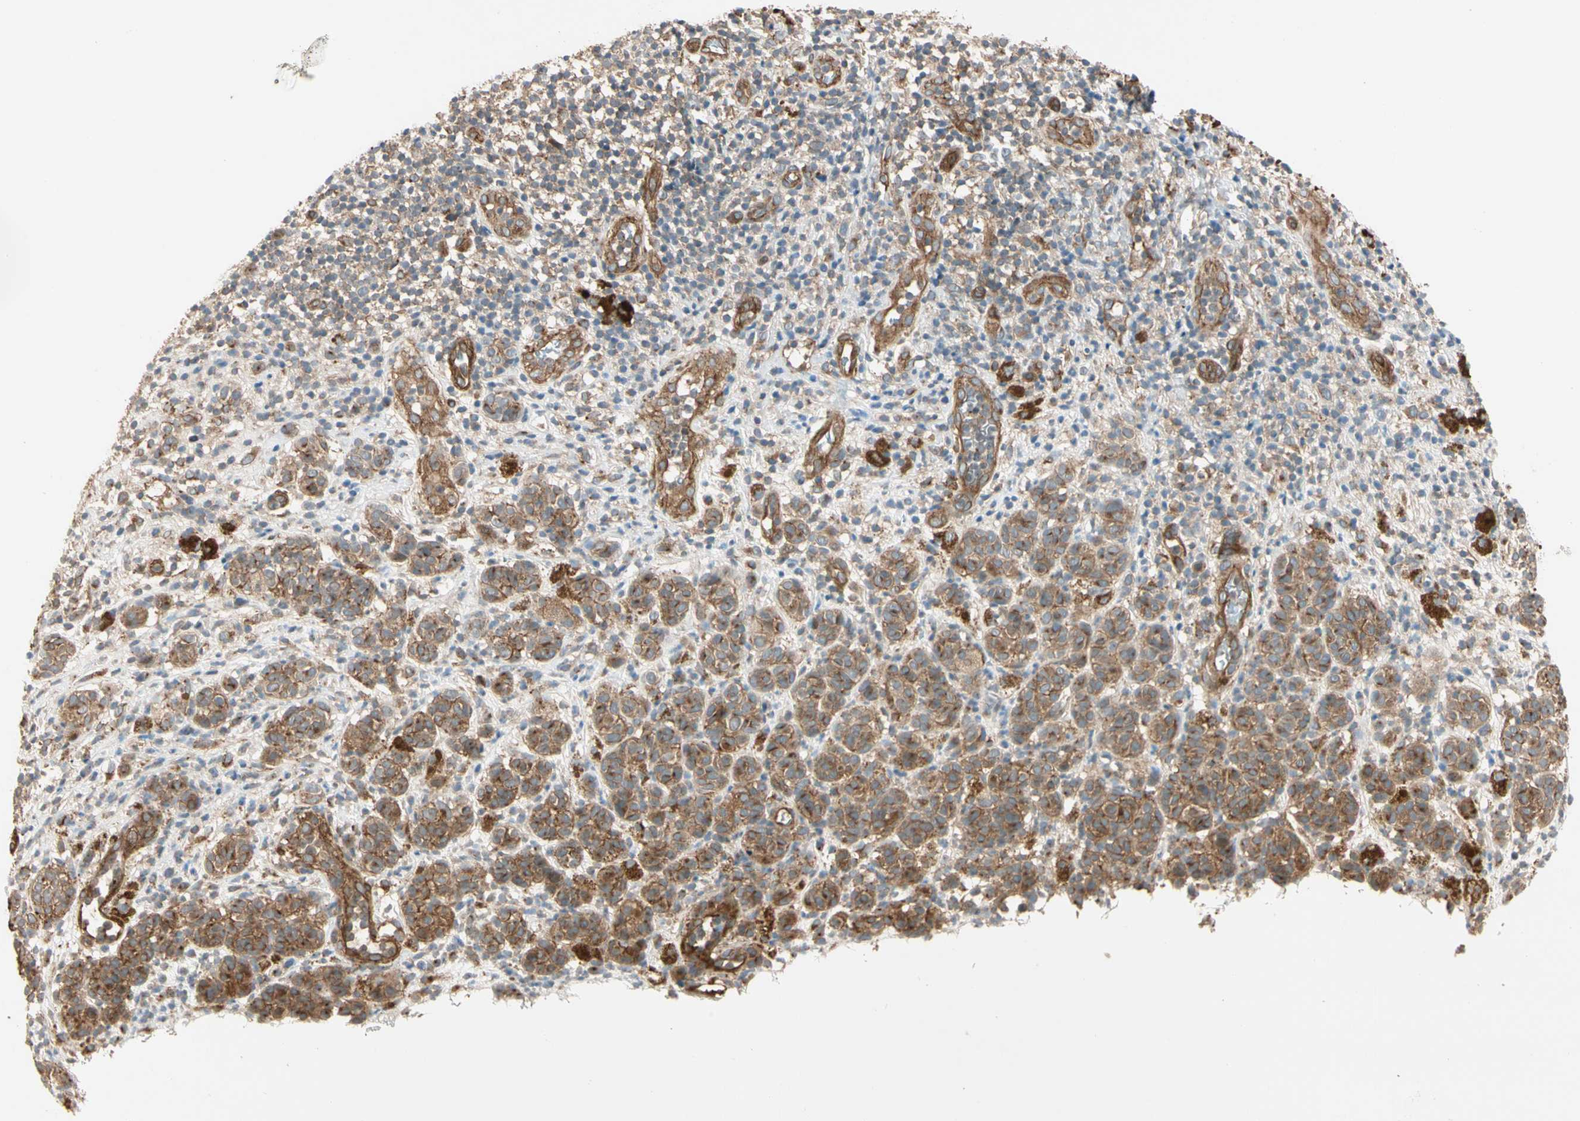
{"staining": {"intensity": "strong", "quantity": ">75%", "location": "cytoplasmic/membranous"}, "tissue": "melanoma", "cell_type": "Tumor cells", "image_type": "cancer", "snomed": [{"axis": "morphology", "description": "Malignant melanoma, NOS"}, {"axis": "topography", "description": "Skin"}], "caption": "Tumor cells exhibit high levels of strong cytoplasmic/membranous expression in approximately >75% of cells in melanoma.", "gene": "ROCK2", "patient": {"sex": "male", "age": 64}}